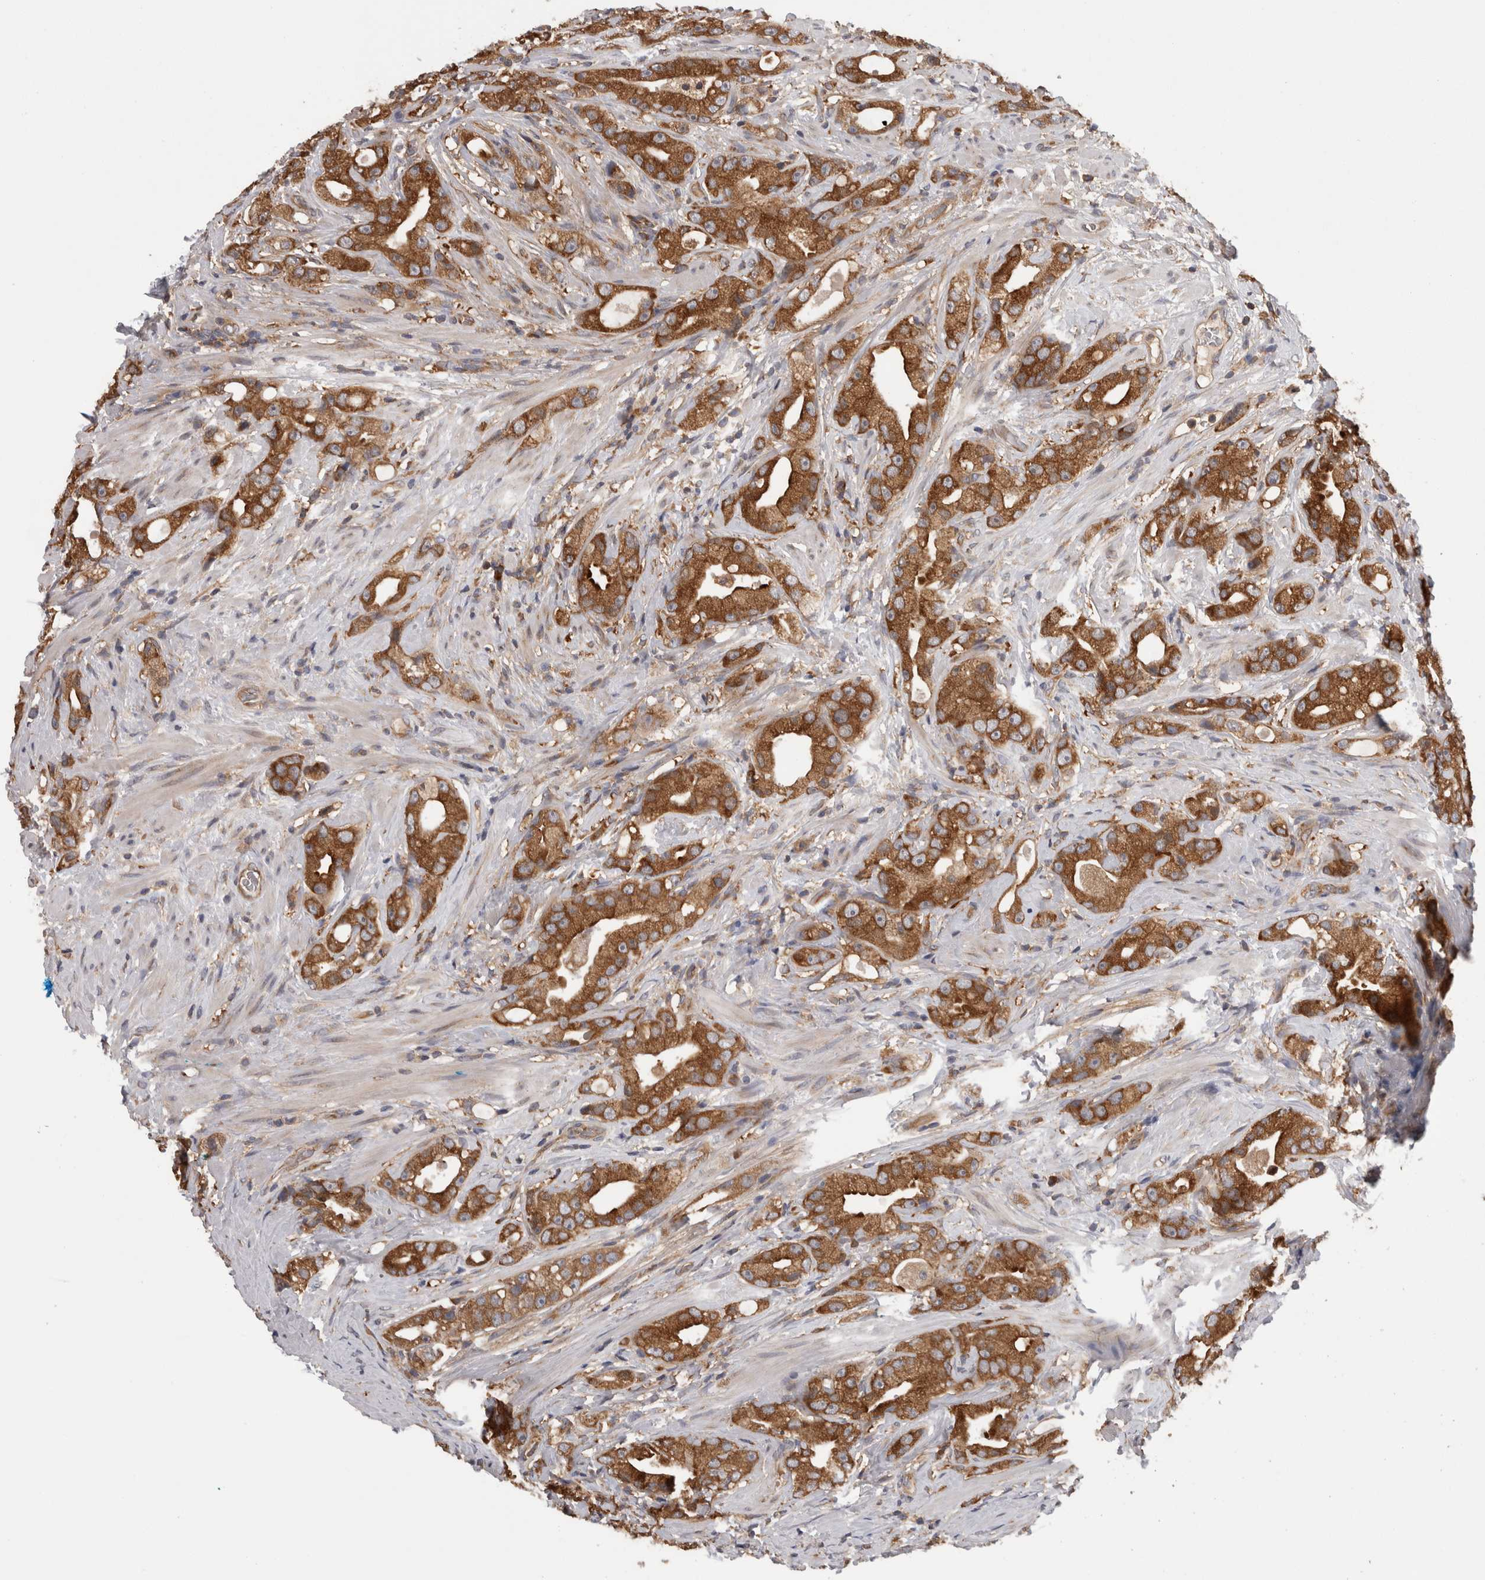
{"staining": {"intensity": "strong", "quantity": ">75%", "location": "cytoplasmic/membranous"}, "tissue": "prostate cancer", "cell_type": "Tumor cells", "image_type": "cancer", "snomed": [{"axis": "morphology", "description": "Adenocarcinoma, High grade"}, {"axis": "topography", "description": "Prostate"}], "caption": "Prostate cancer (adenocarcinoma (high-grade)) stained with IHC reveals strong cytoplasmic/membranous positivity in about >75% of tumor cells. (IHC, brightfield microscopy, high magnification).", "gene": "SMCR8", "patient": {"sex": "male", "age": 63}}